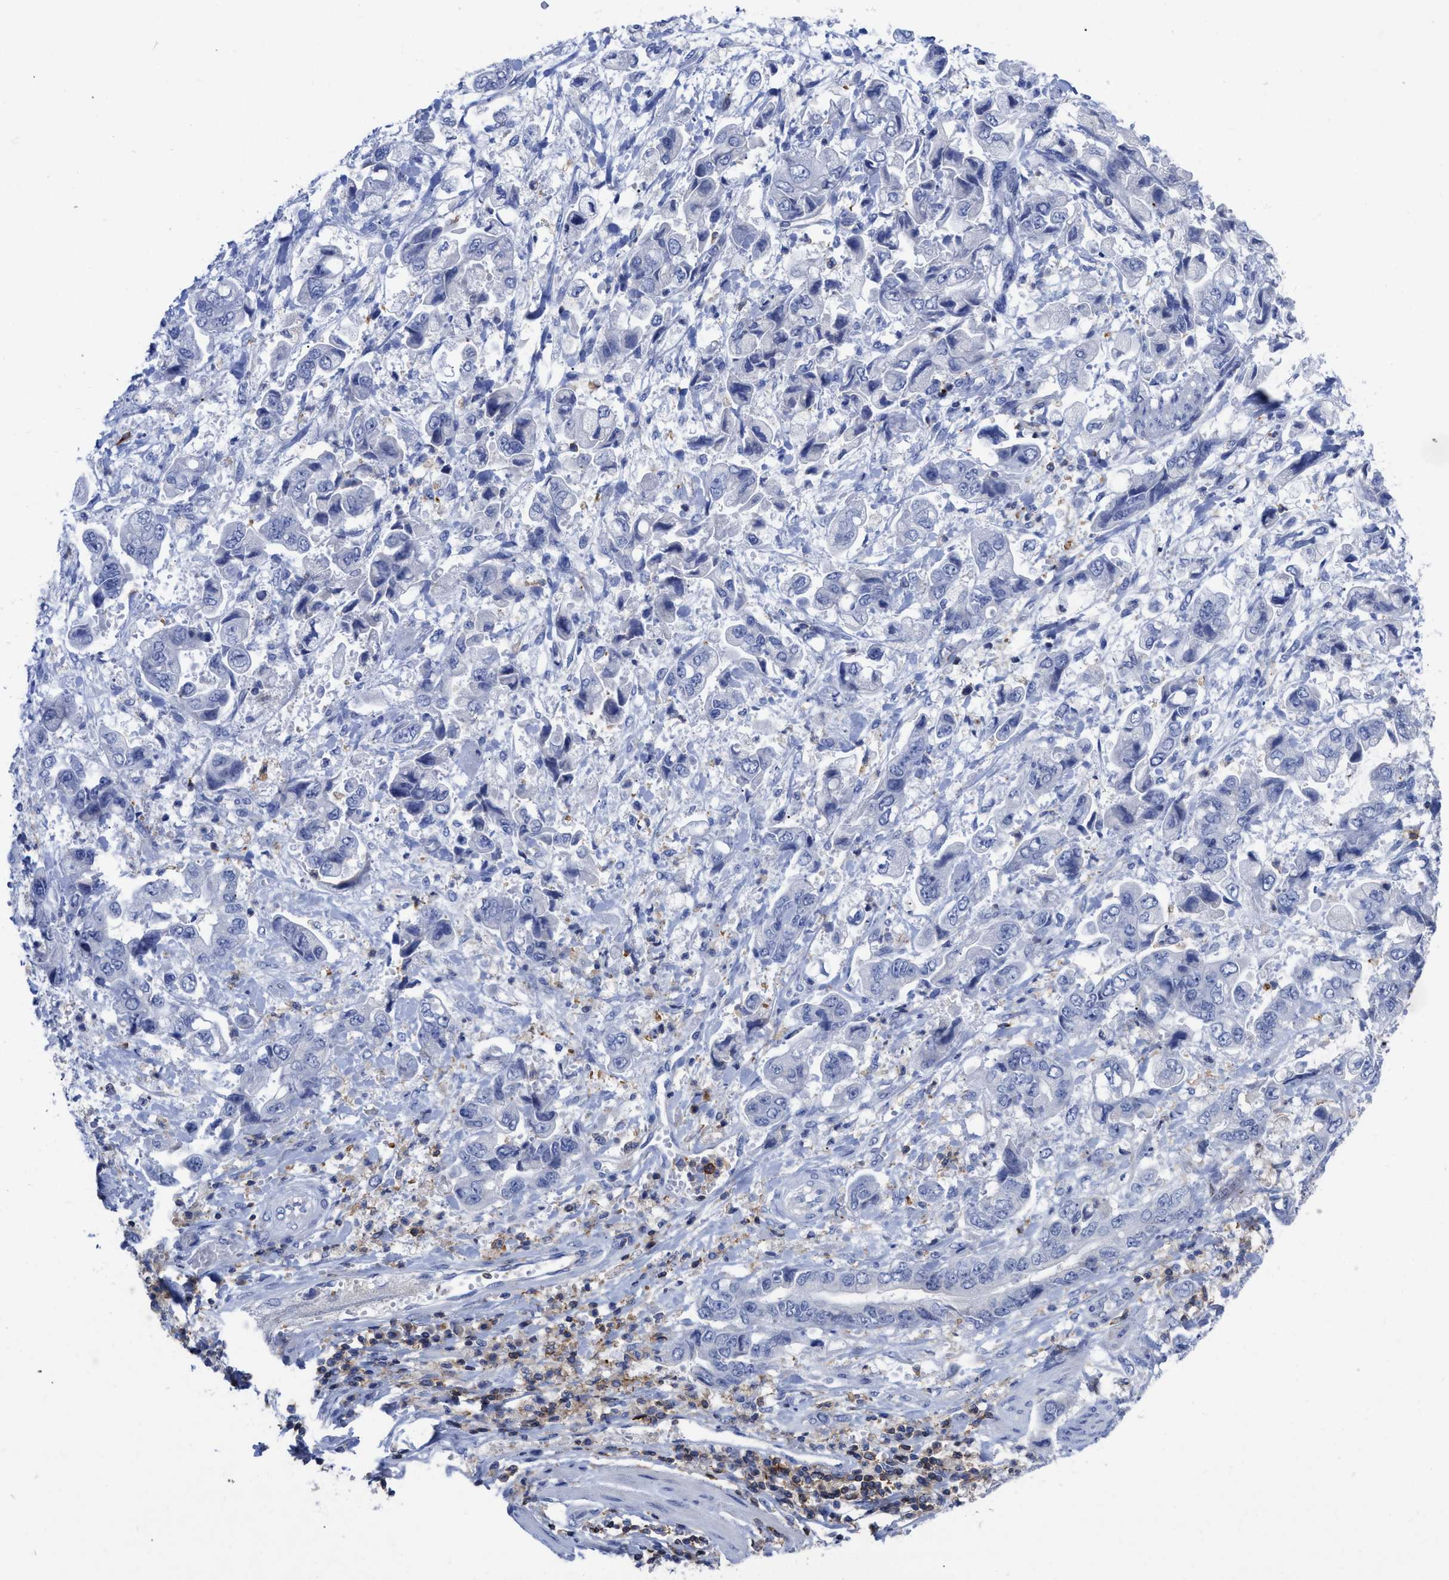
{"staining": {"intensity": "negative", "quantity": "none", "location": "none"}, "tissue": "stomach cancer", "cell_type": "Tumor cells", "image_type": "cancer", "snomed": [{"axis": "morphology", "description": "Normal tissue, NOS"}, {"axis": "morphology", "description": "Adenocarcinoma, NOS"}, {"axis": "topography", "description": "Stomach"}], "caption": "There is no significant staining in tumor cells of stomach adenocarcinoma. (DAB immunohistochemistry visualized using brightfield microscopy, high magnification).", "gene": "HCLS1", "patient": {"sex": "male", "age": 62}}